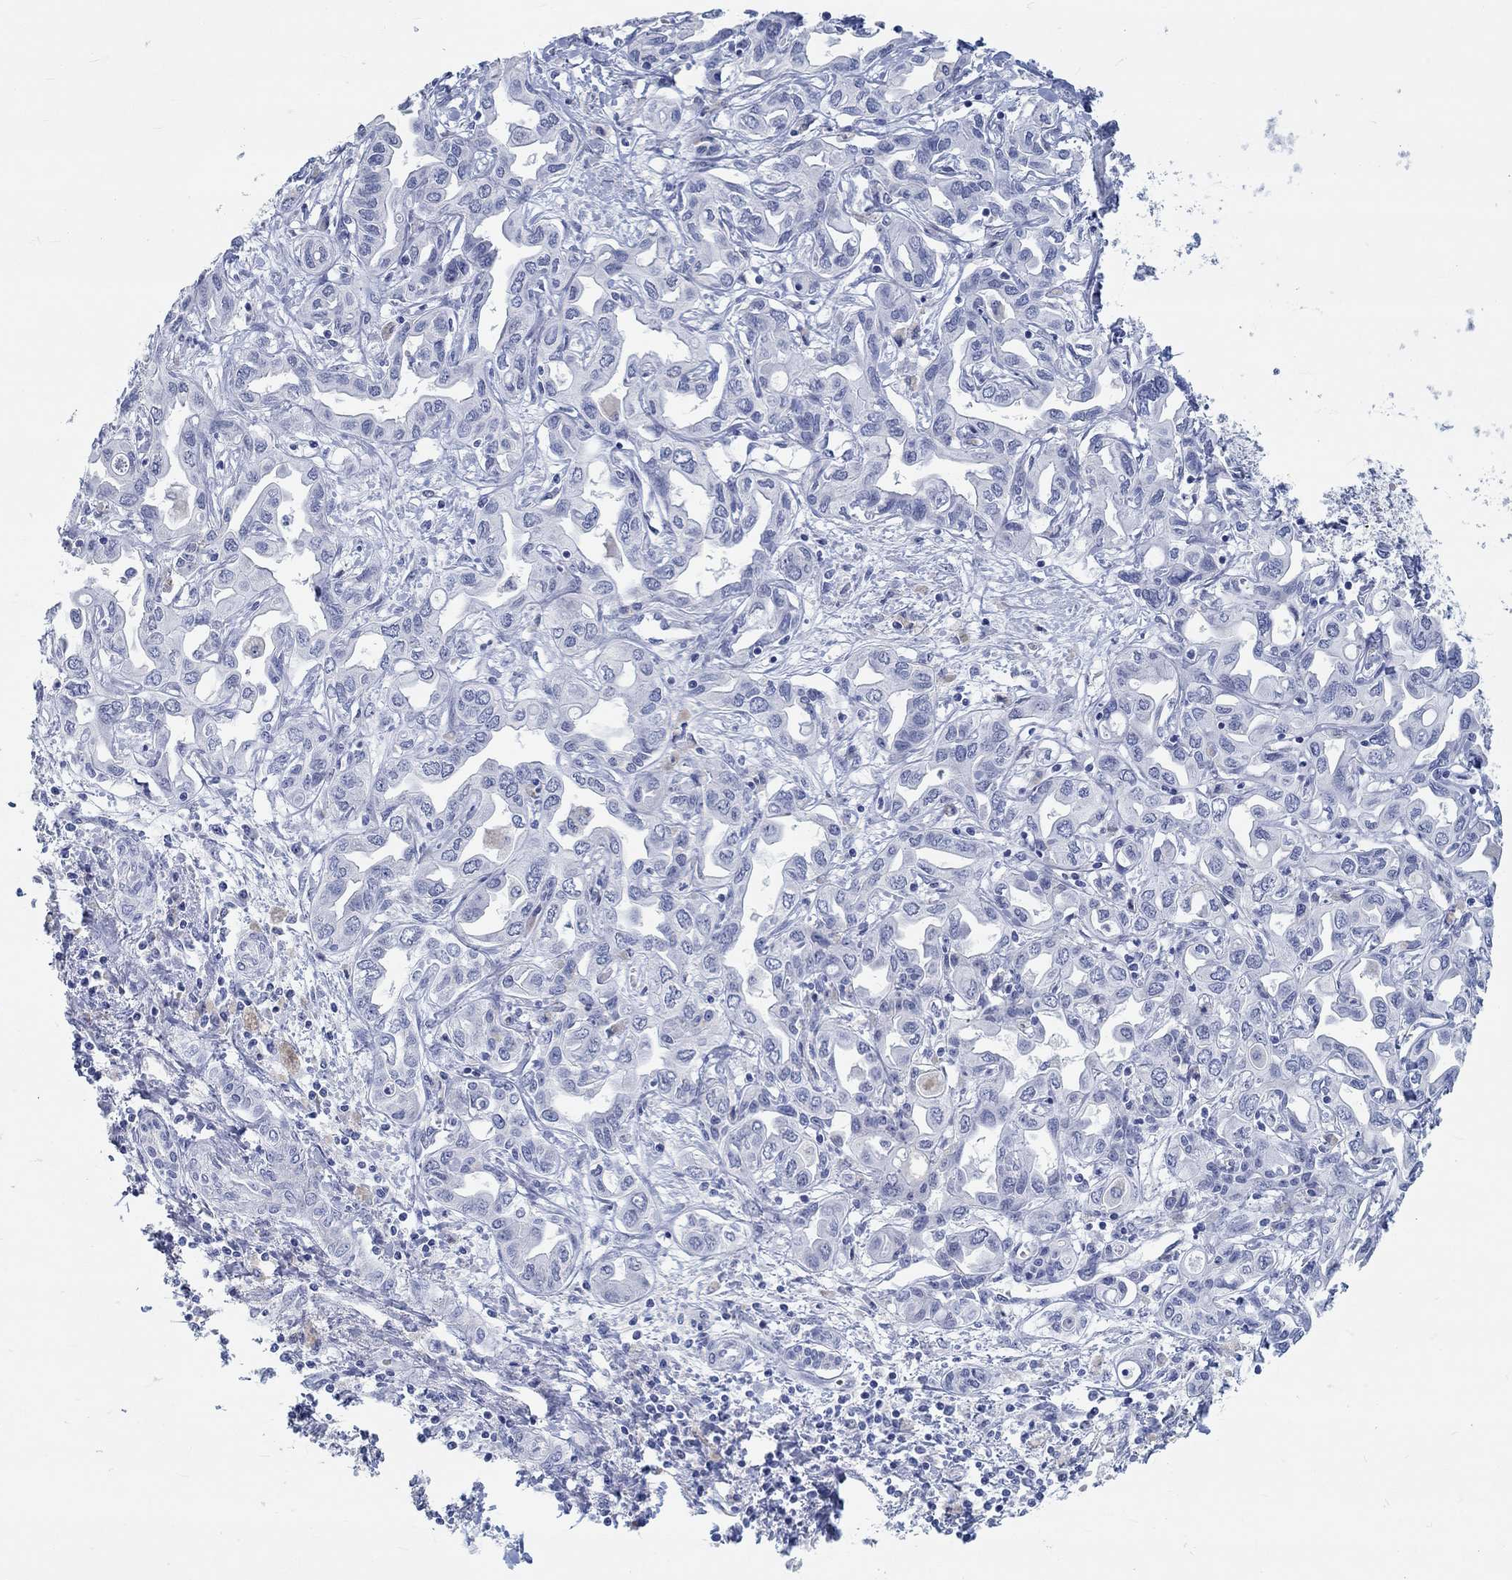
{"staining": {"intensity": "negative", "quantity": "none", "location": "none"}, "tissue": "liver cancer", "cell_type": "Tumor cells", "image_type": "cancer", "snomed": [{"axis": "morphology", "description": "Cholangiocarcinoma"}, {"axis": "topography", "description": "Liver"}], "caption": "DAB immunohistochemical staining of human cholangiocarcinoma (liver) exhibits no significant expression in tumor cells.", "gene": "GRIA3", "patient": {"sex": "female", "age": 64}}